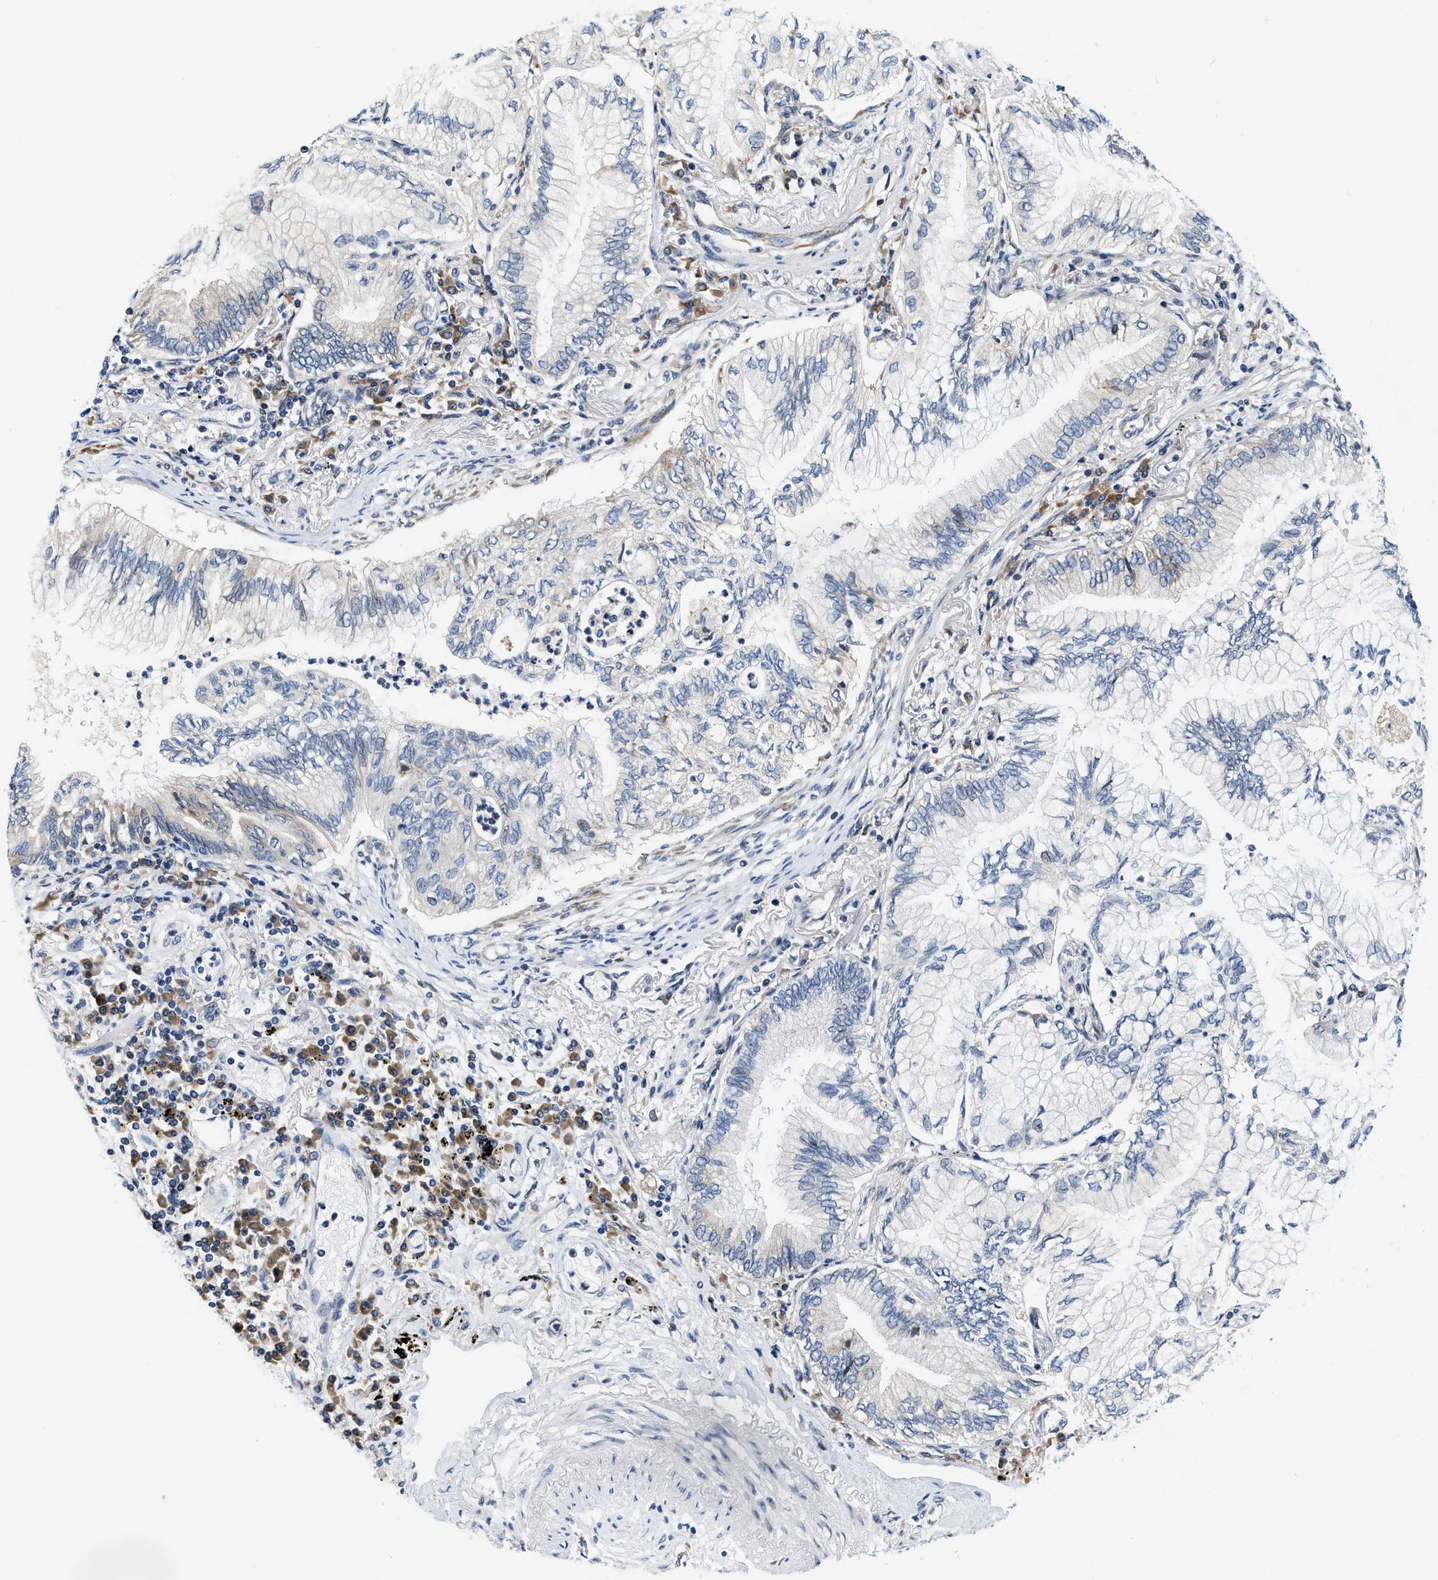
{"staining": {"intensity": "negative", "quantity": "none", "location": "none"}, "tissue": "lung cancer", "cell_type": "Tumor cells", "image_type": "cancer", "snomed": [{"axis": "morphology", "description": "Normal tissue, NOS"}, {"axis": "morphology", "description": "Adenocarcinoma, NOS"}, {"axis": "topography", "description": "Bronchus"}, {"axis": "topography", "description": "Lung"}], "caption": "DAB (3,3'-diaminobenzidine) immunohistochemical staining of lung adenocarcinoma reveals no significant expression in tumor cells. (Stains: DAB (3,3'-diaminobenzidine) IHC with hematoxylin counter stain, Microscopy: brightfield microscopy at high magnification).", "gene": "IKBKE", "patient": {"sex": "female", "age": 70}}